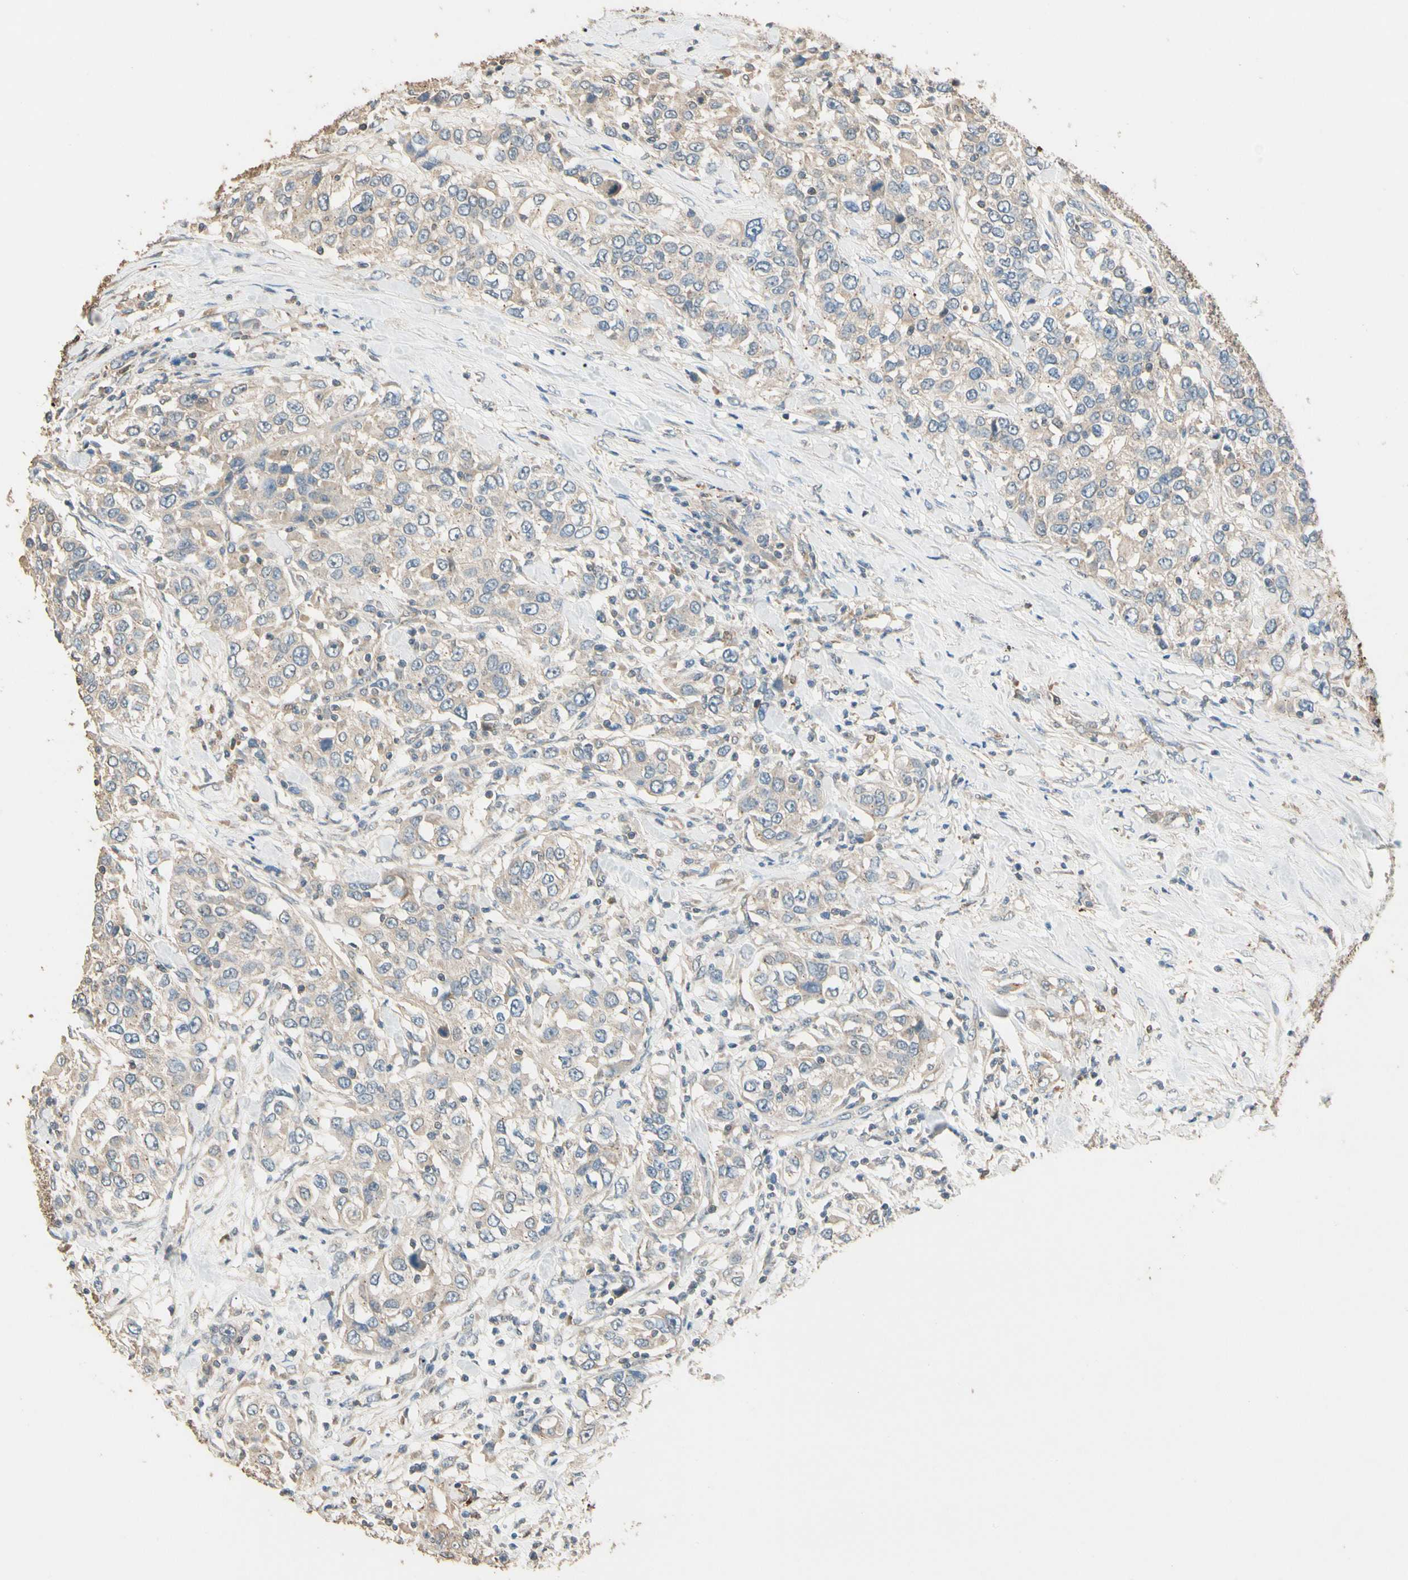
{"staining": {"intensity": "weak", "quantity": "25%-75%", "location": "cytoplasmic/membranous"}, "tissue": "urothelial cancer", "cell_type": "Tumor cells", "image_type": "cancer", "snomed": [{"axis": "morphology", "description": "Urothelial carcinoma, High grade"}, {"axis": "topography", "description": "Urinary bladder"}], "caption": "Protein analysis of urothelial carcinoma (high-grade) tissue demonstrates weak cytoplasmic/membranous expression in approximately 25%-75% of tumor cells. (Stains: DAB (3,3'-diaminobenzidine) in brown, nuclei in blue, Microscopy: brightfield microscopy at high magnification).", "gene": "CDH6", "patient": {"sex": "female", "age": 80}}